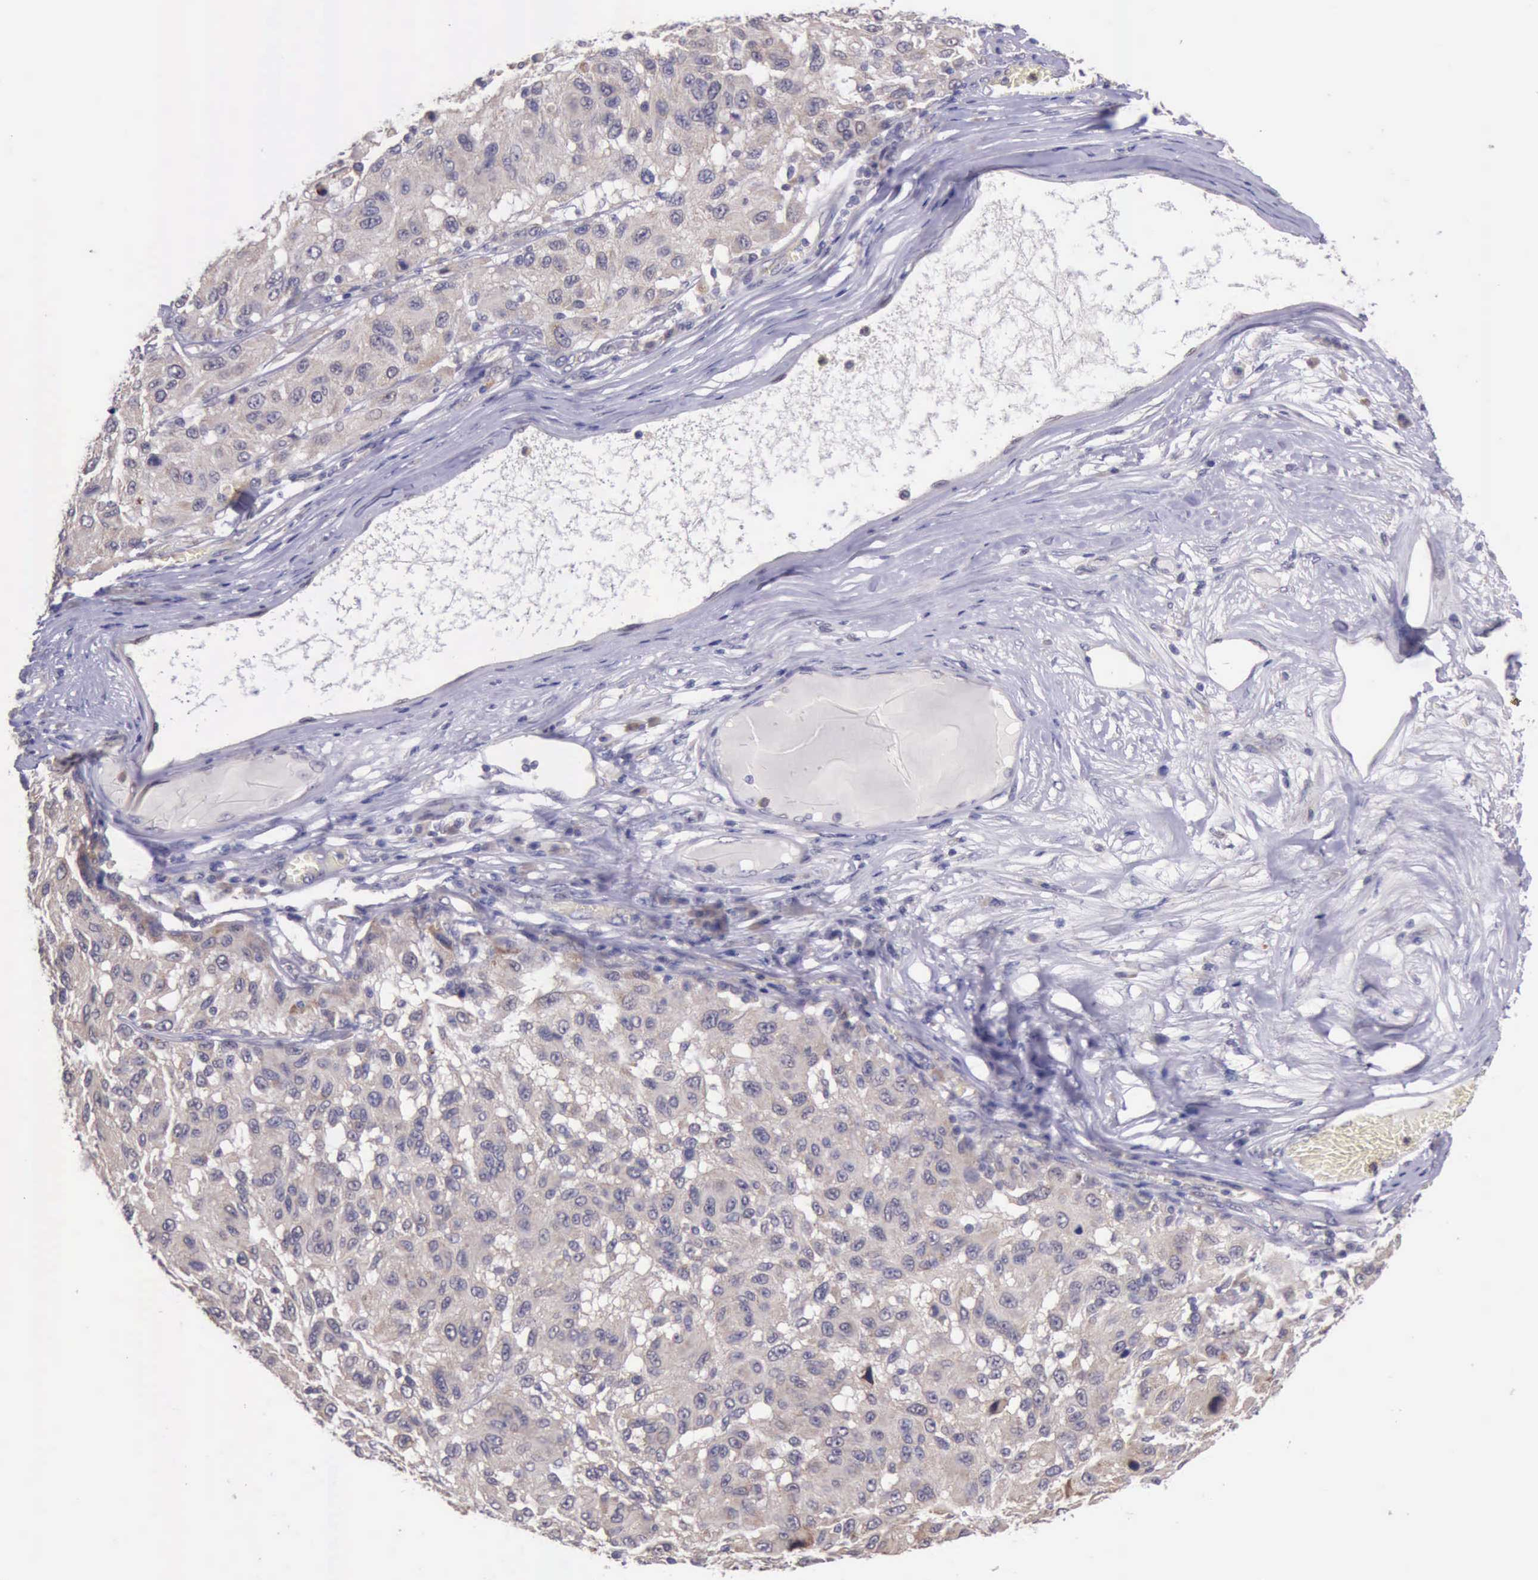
{"staining": {"intensity": "weak", "quantity": ">75%", "location": "cytoplasmic/membranous"}, "tissue": "melanoma", "cell_type": "Tumor cells", "image_type": "cancer", "snomed": [{"axis": "morphology", "description": "Malignant melanoma, NOS"}, {"axis": "topography", "description": "Skin"}], "caption": "Malignant melanoma stained with a brown dye shows weak cytoplasmic/membranous positive positivity in approximately >75% of tumor cells.", "gene": "PLEK2", "patient": {"sex": "female", "age": 77}}